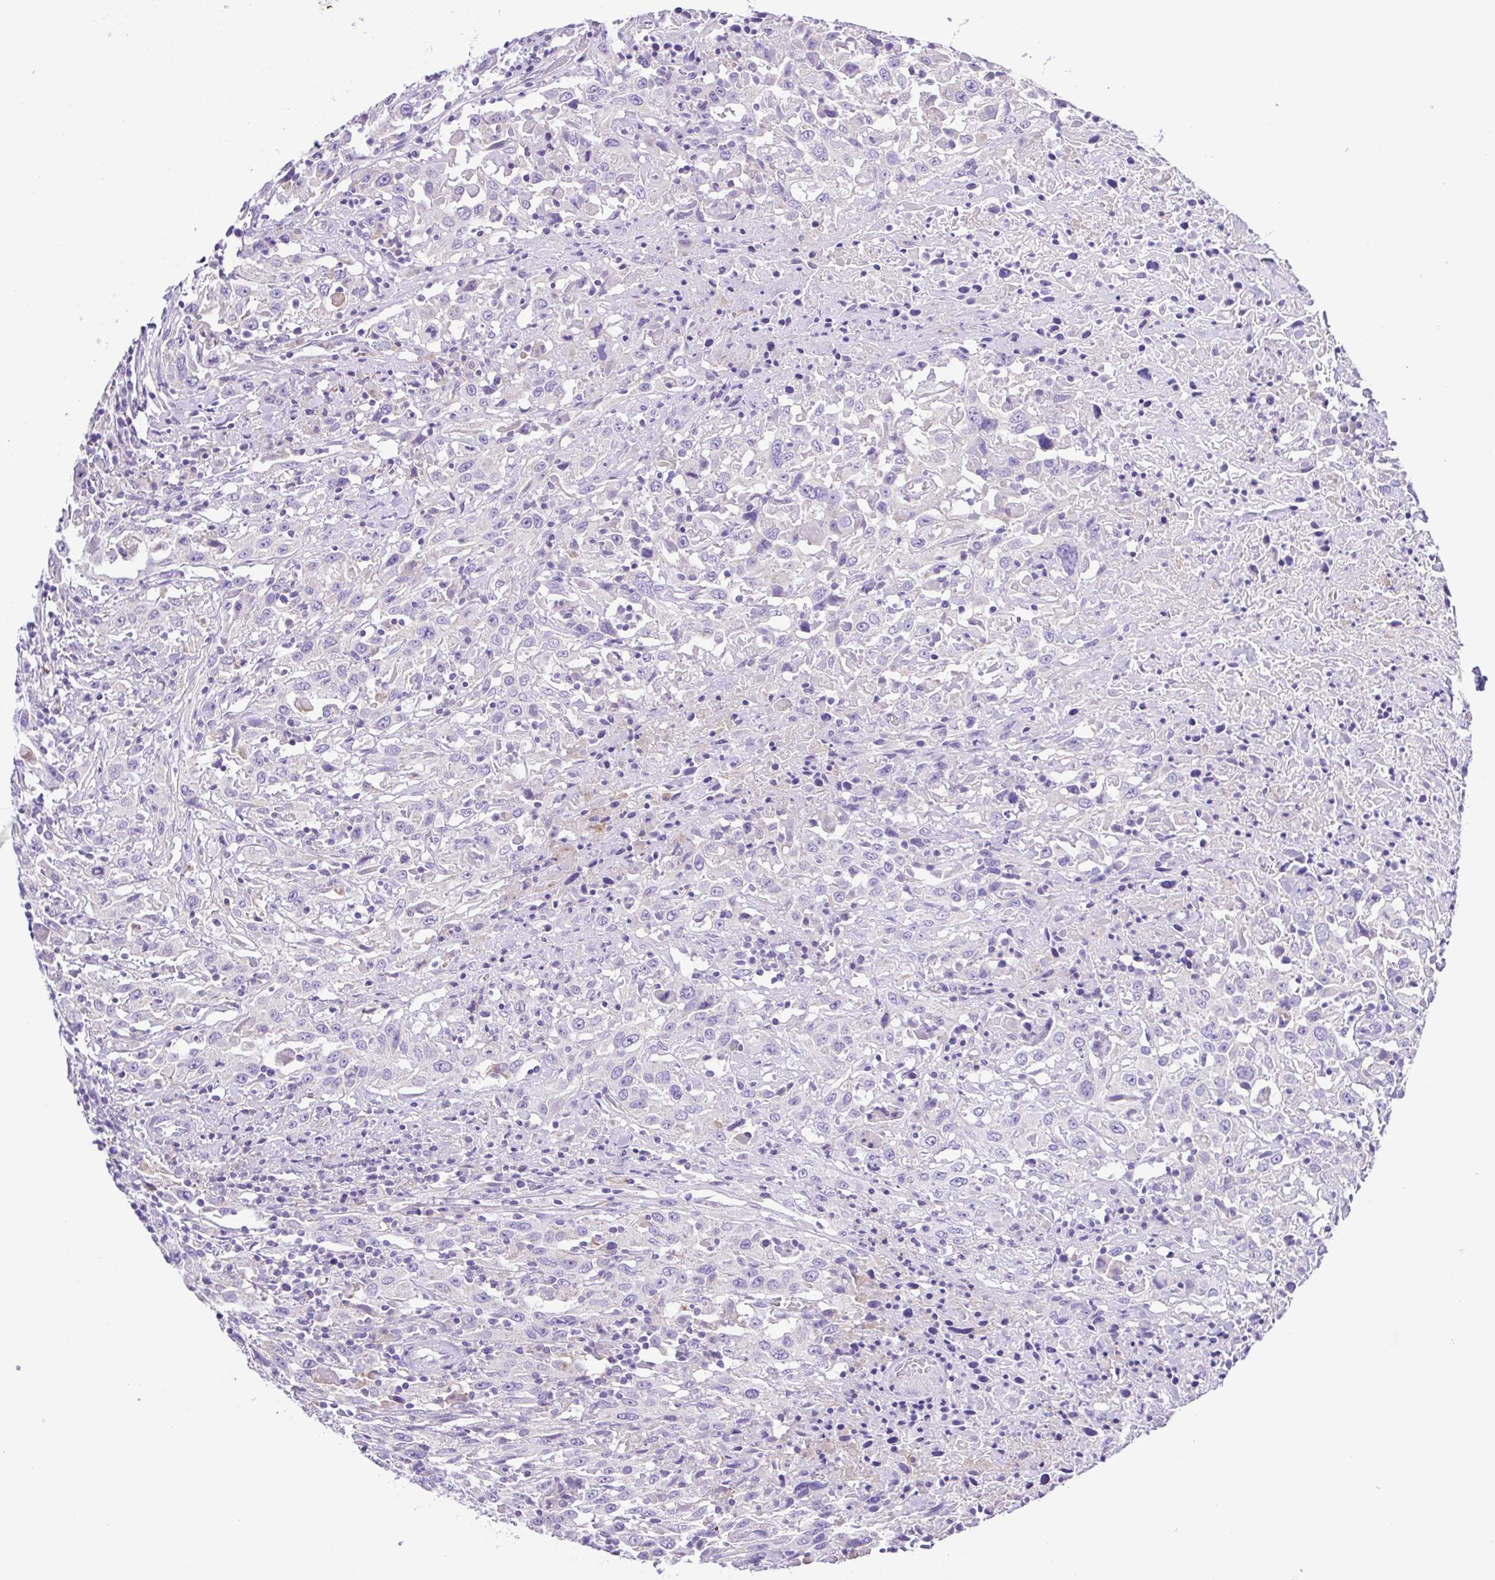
{"staining": {"intensity": "negative", "quantity": "none", "location": "none"}, "tissue": "urothelial cancer", "cell_type": "Tumor cells", "image_type": "cancer", "snomed": [{"axis": "morphology", "description": "Urothelial carcinoma, High grade"}, {"axis": "topography", "description": "Urinary bladder"}], "caption": "Immunohistochemistry (IHC) of human urothelial cancer reveals no staining in tumor cells.", "gene": "CD72", "patient": {"sex": "male", "age": 61}}